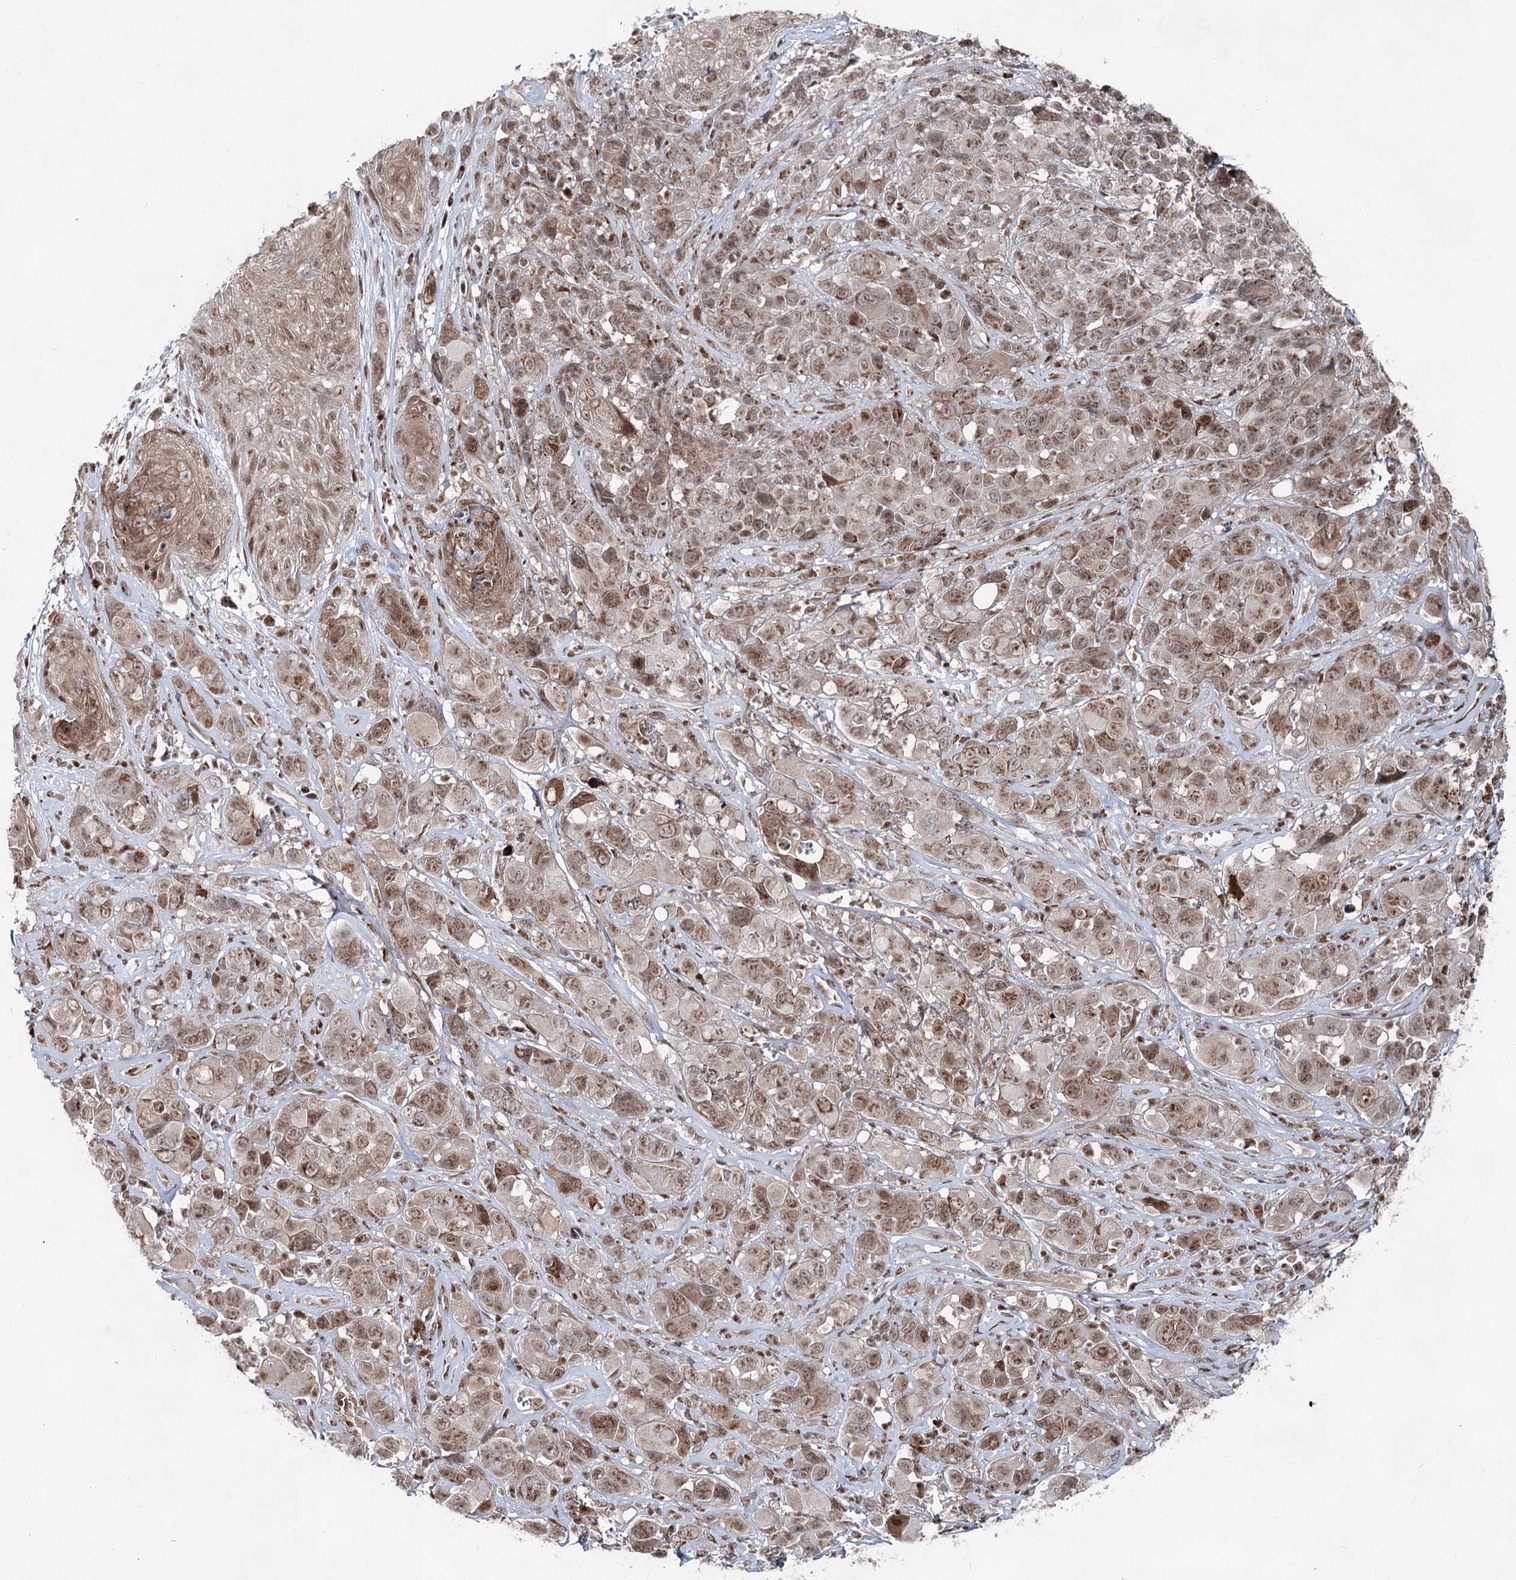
{"staining": {"intensity": "moderate", "quantity": "25%-75%", "location": "cytoplasmic/membranous,nuclear"}, "tissue": "melanoma", "cell_type": "Tumor cells", "image_type": "cancer", "snomed": [{"axis": "morphology", "description": "Malignant melanoma, NOS"}, {"axis": "topography", "description": "Skin of trunk"}], "caption": "Immunohistochemistry staining of melanoma, which displays medium levels of moderate cytoplasmic/membranous and nuclear expression in approximately 25%-75% of tumor cells indicating moderate cytoplasmic/membranous and nuclear protein positivity. The staining was performed using DAB (3,3'-diaminobenzidine) (brown) for protein detection and nuclei were counterstained in hematoxylin (blue).", "gene": "ZCCHC8", "patient": {"sex": "male", "age": 71}}